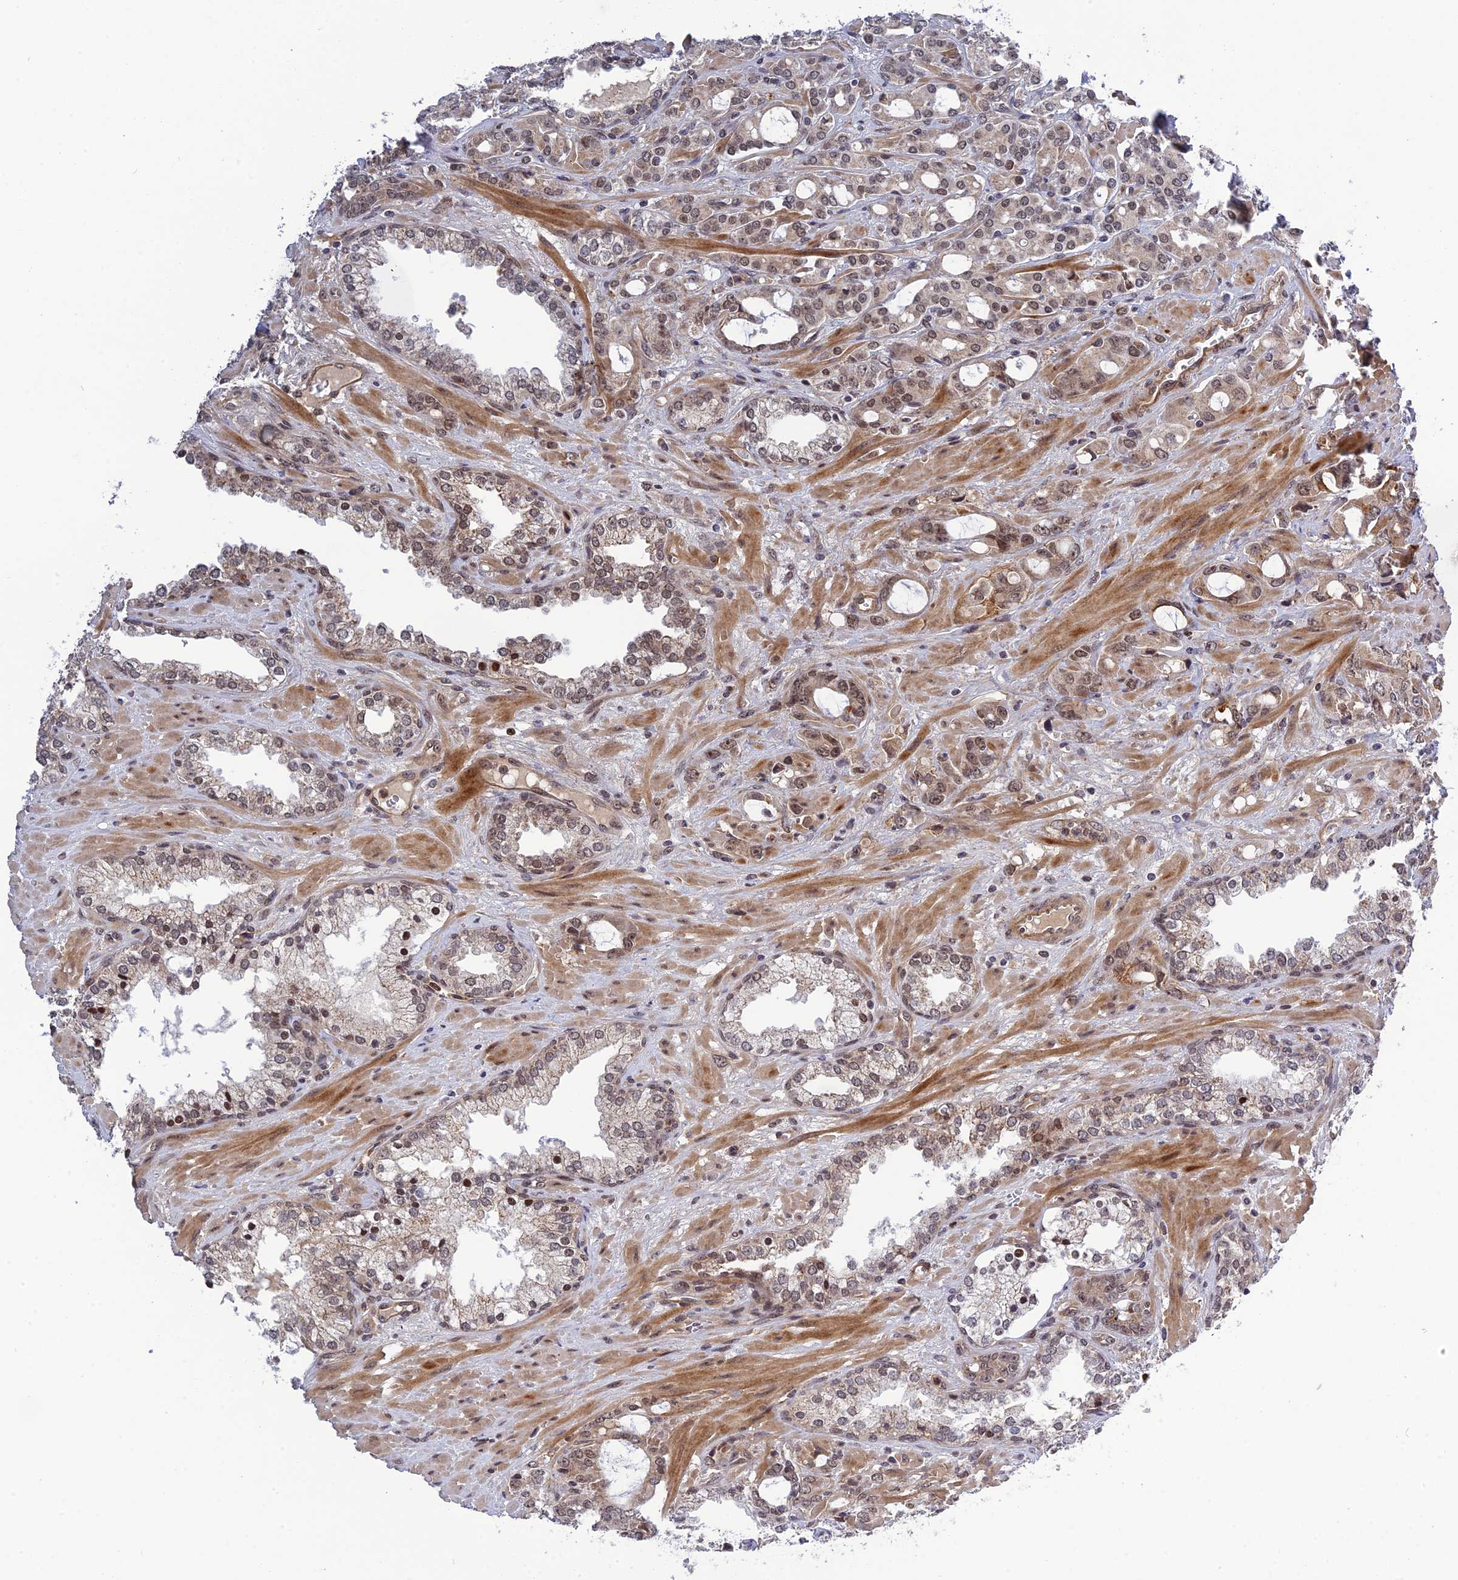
{"staining": {"intensity": "weak", "quantity": ">75%", "location": "nuclear"}, "tissue": "prostate cancer", "cell_type": "Tumor cells", "image_type": "cancer", "snomed": [{"axis": "morphology", "description": "Adenocarcinoma, High grade"}, {"axis": "topography", "description": "Prostate"}], "caption": "High-grade adenocarcinoma (prostate) was stained to show a protein in brown. There is low levels of weak nuclear positivity in approximately >75% of tumor cells.", "gene": "REXO1", "patient": {"sex": "male", "age": 72}}